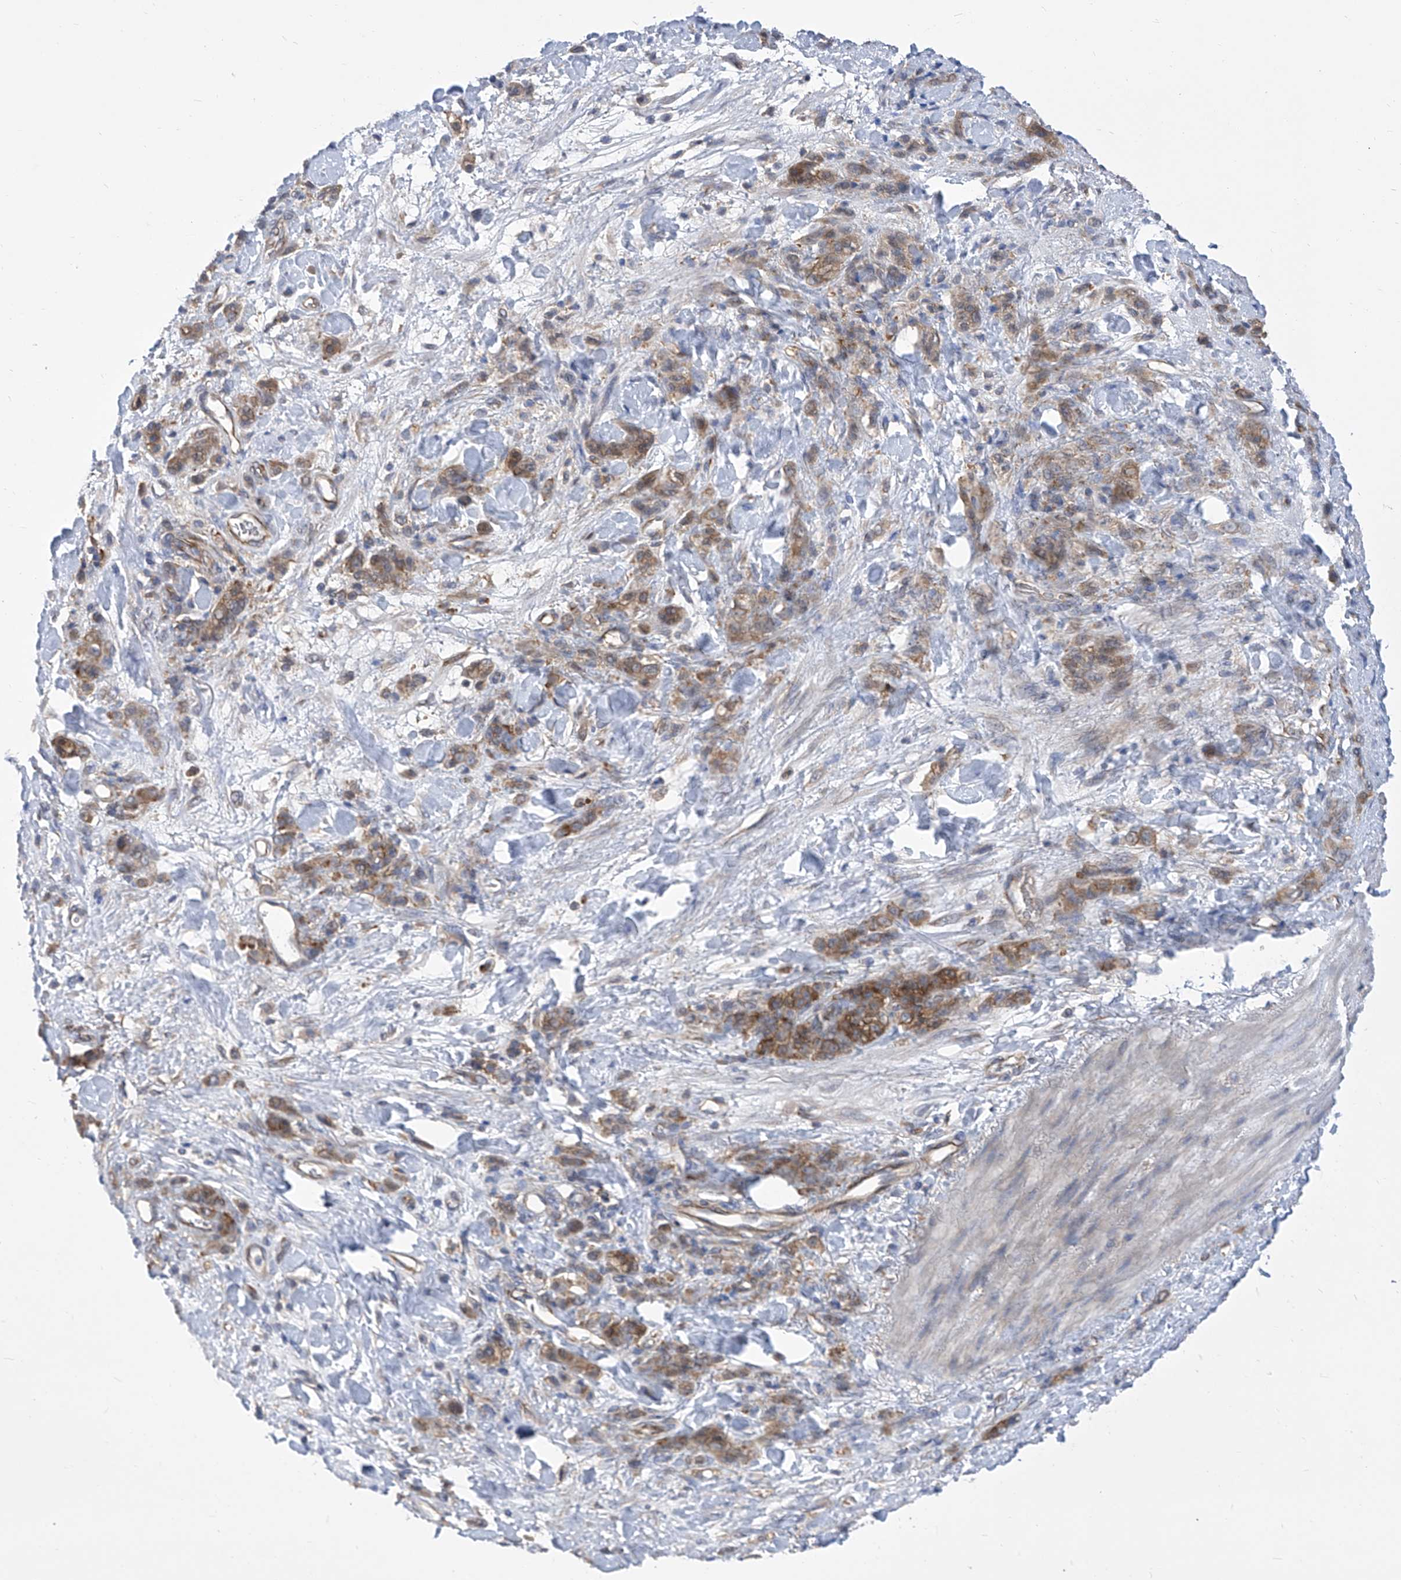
{"staining": {"intensity": "moderate", "quantity": ">75%", "location": "cytoplasmic/membranous"}, "tissue": "stomach cancer", "cell_type": "Tumor cells", "image_type": "cancer", "snomed": [{"axis": "morphology", "description": "Normal tissue, NOS"}, {"axis": "morphology", "description": "Adenocarcinoma, NOS"}, {"axis": "topography", "description": "Stomach"}], "caption": "Brown immunohistochemical staining in human adenocarcinoma (stomach) reveals moderate cytoplasmic/membranous positivity in about >75% of tumor cells. The protein of interest is stained brown, and the nuclei are stained in blue (DAB (3,3'-diaminobenzidine) IHC with brightfield microscopy, high magnification).", "gene": "EIF3M", "patient": {"sex": "male", "age": 82}}